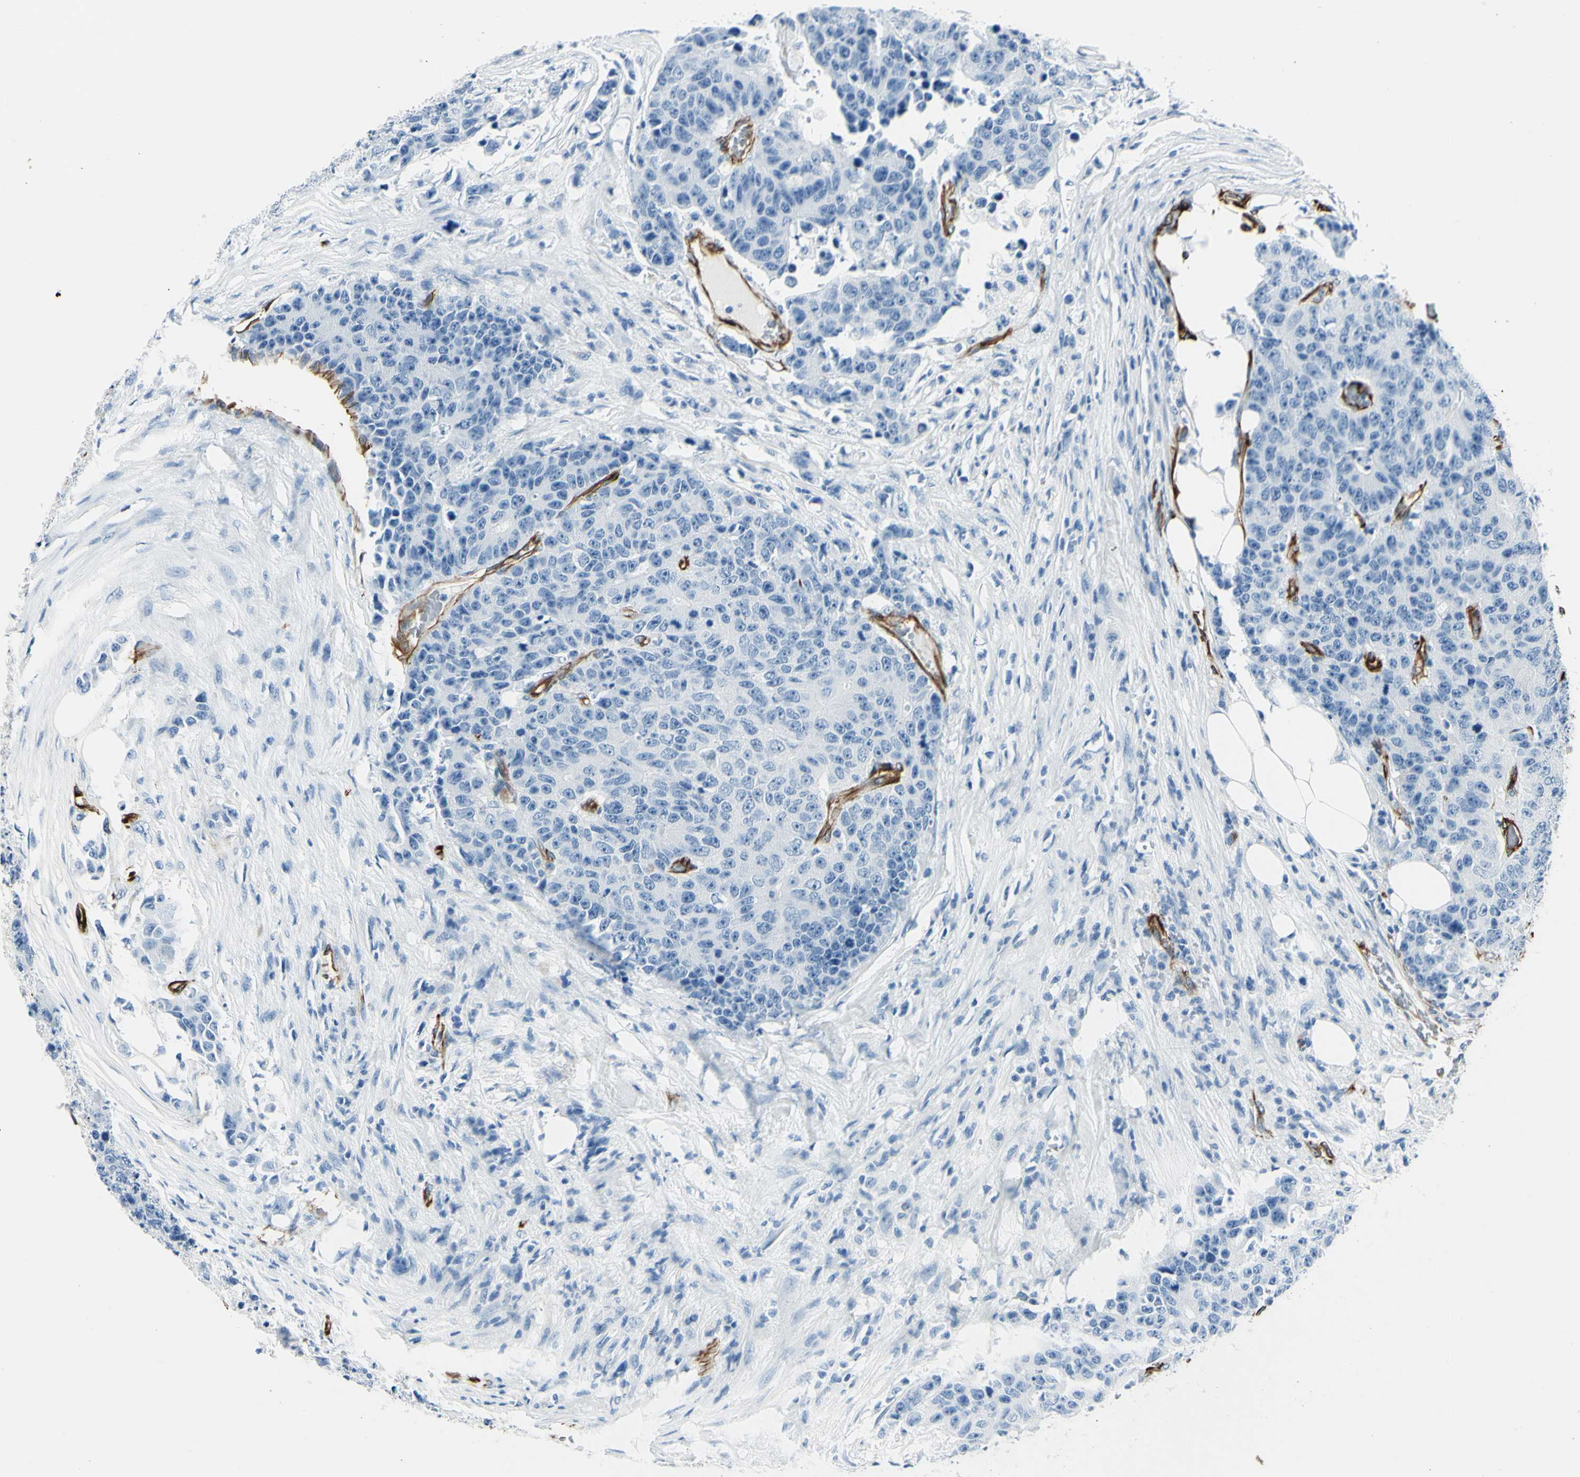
{"staining": {"intensity": "negative", "quantity": "none", "location": "none"}, "tissue": "colorectal cancer", "cell_type": "Tumor cells", "image_type": "cancer", "snomed": [{"axis": "morphology", "description": "Adenocarcinoma, NOS"}, {"axis": "topography", "description": "Colon"}], "caption": "The immunohistochemistry (IHC) image has no significant staining in tumor cells of adenocarcinoma (colorectal) tissue.", "gene": "PTH2R", "patient": {"sex": "female", "age": 86}}